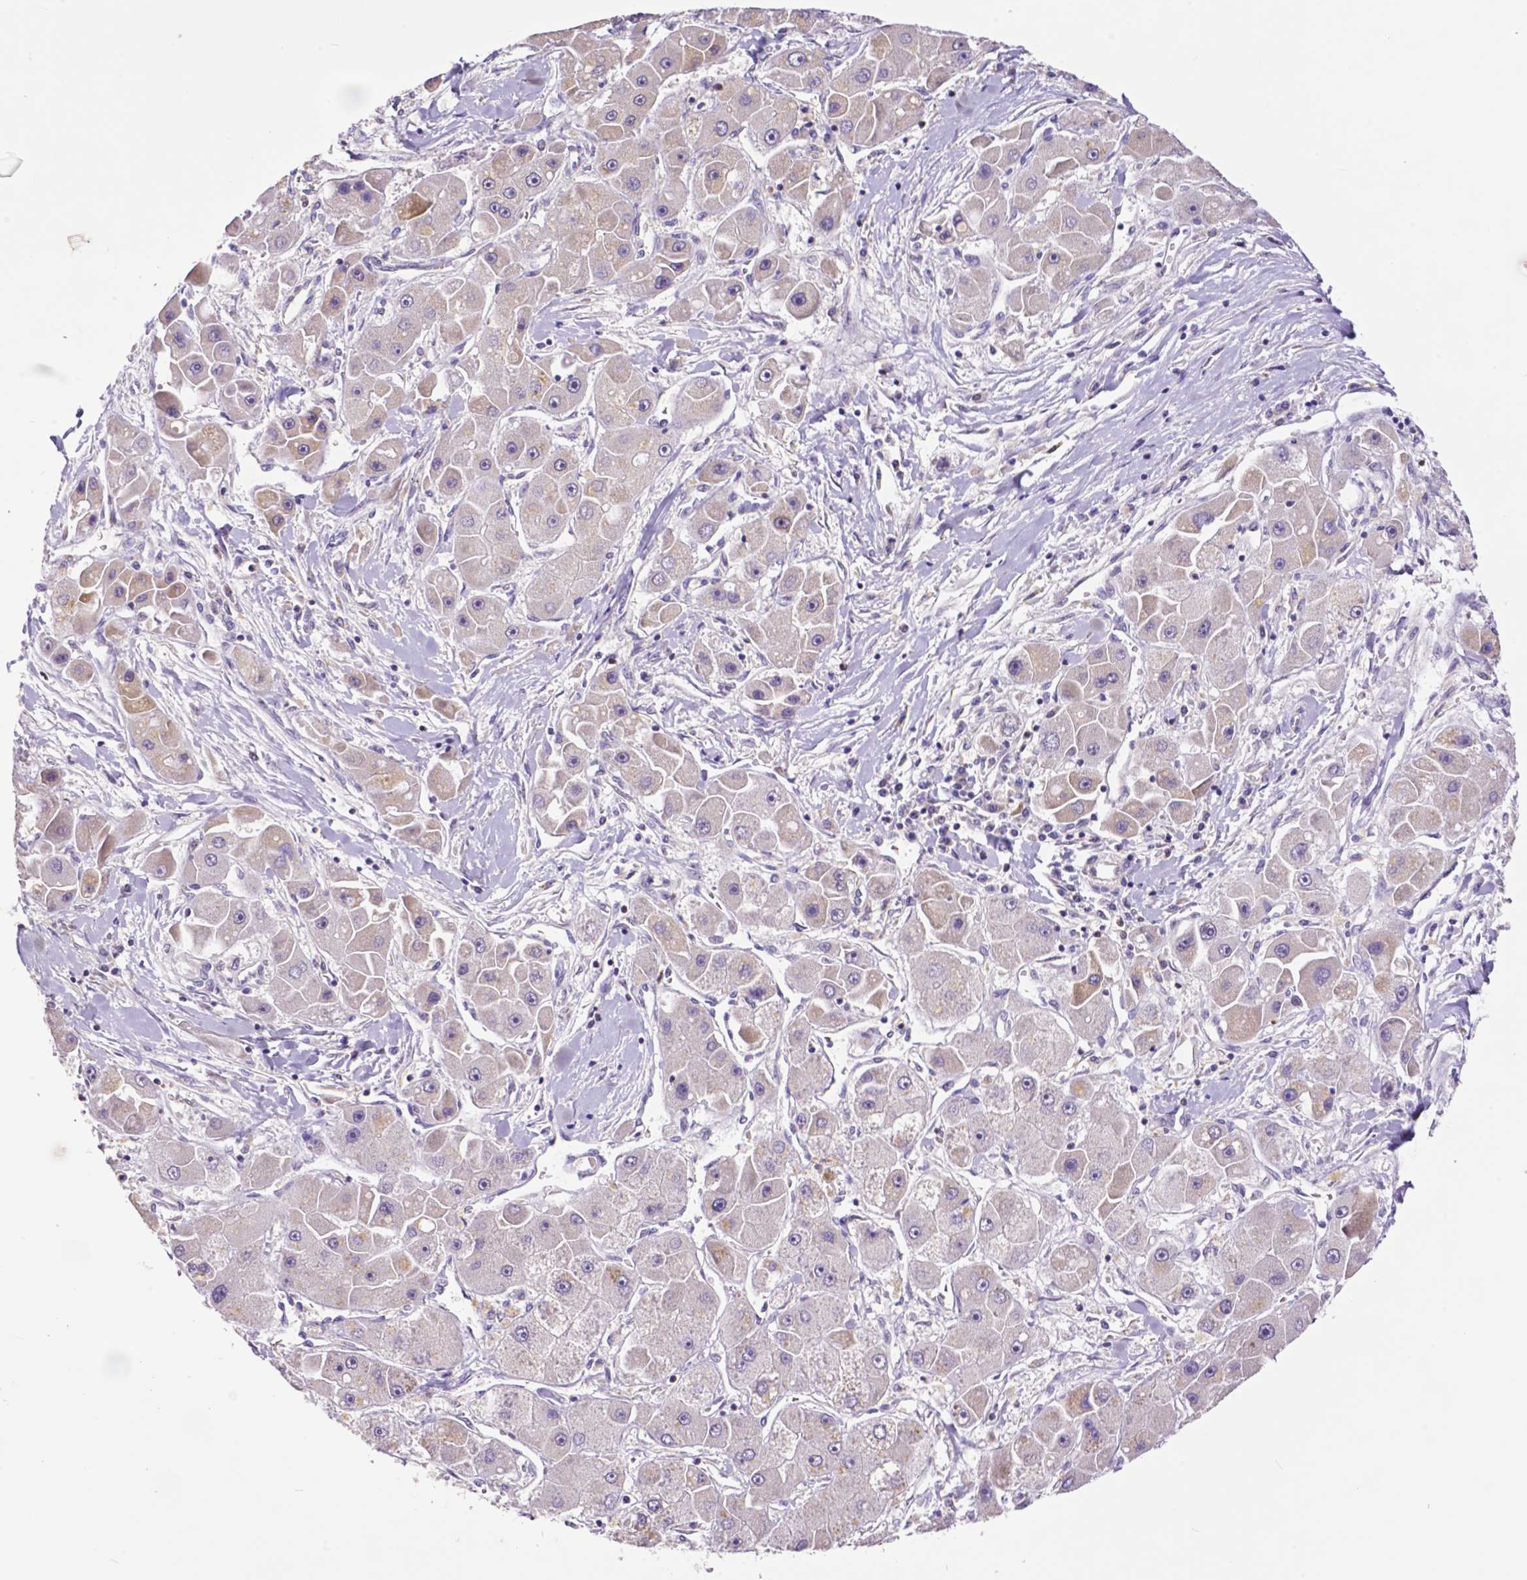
{"staining": {"intensity": "weak", "quantity": "<25%", "location": "cytoplasmic/membranous"}, "tissue": "liver cancer", "cell_type": "Tumor cells", "image_type": "cancer", "snomed": [{"axis": "morphology", "description": "Carcinoma, Hepatocellular, NOS"}, {"axis": "topography", "description": "Liver"}], "caption": "A high-resolution photomicrograph shows immunohistochemistry staining of hepatocellular carcinoma (liver), which displays no significant expression in tumor cells.", "gene": "MCL1", "patient": {"sex": "male", "age": 24}}